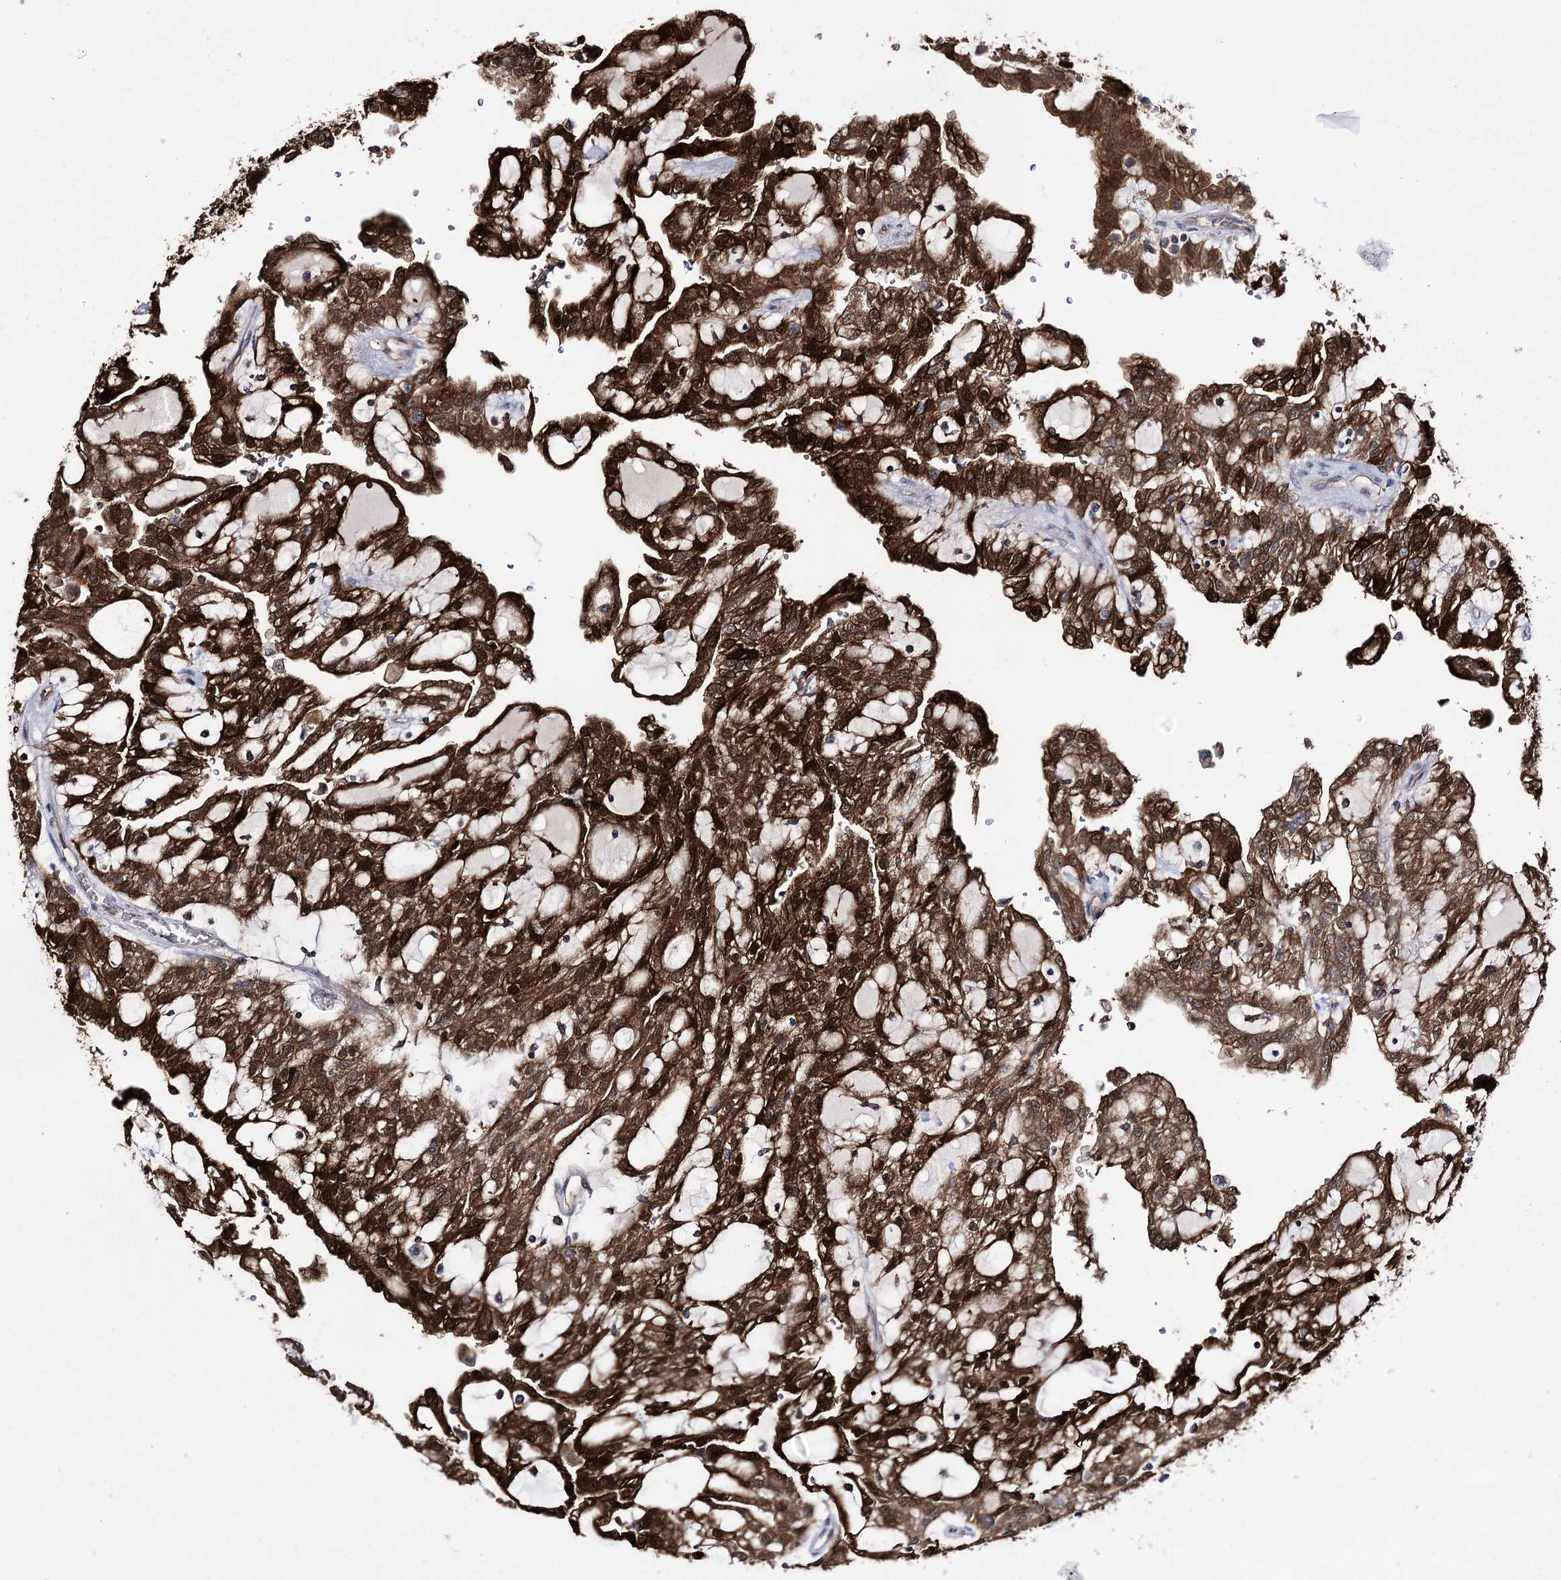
{"staining": {"intensity": "strong", "quantity": ">75%", "location": "cytoplasmic/membranous,nuclear"}, "tissue": "renal cancer", "cell_type": "Tumor cells", "image_type": "cancer", "snomed": [{"axis": "morphology", "description": "Adenocarcinoma, NOS"}, {"axis": "topography", "description": "Kidney"}], "caption": "Tumor cells reveal high levels of strong cytoplasmic/membranous and nuclear staining in about >75% of cells in renal cancer.", "gene": "PTER", "patient": {"sex": "male", "age": 63}}